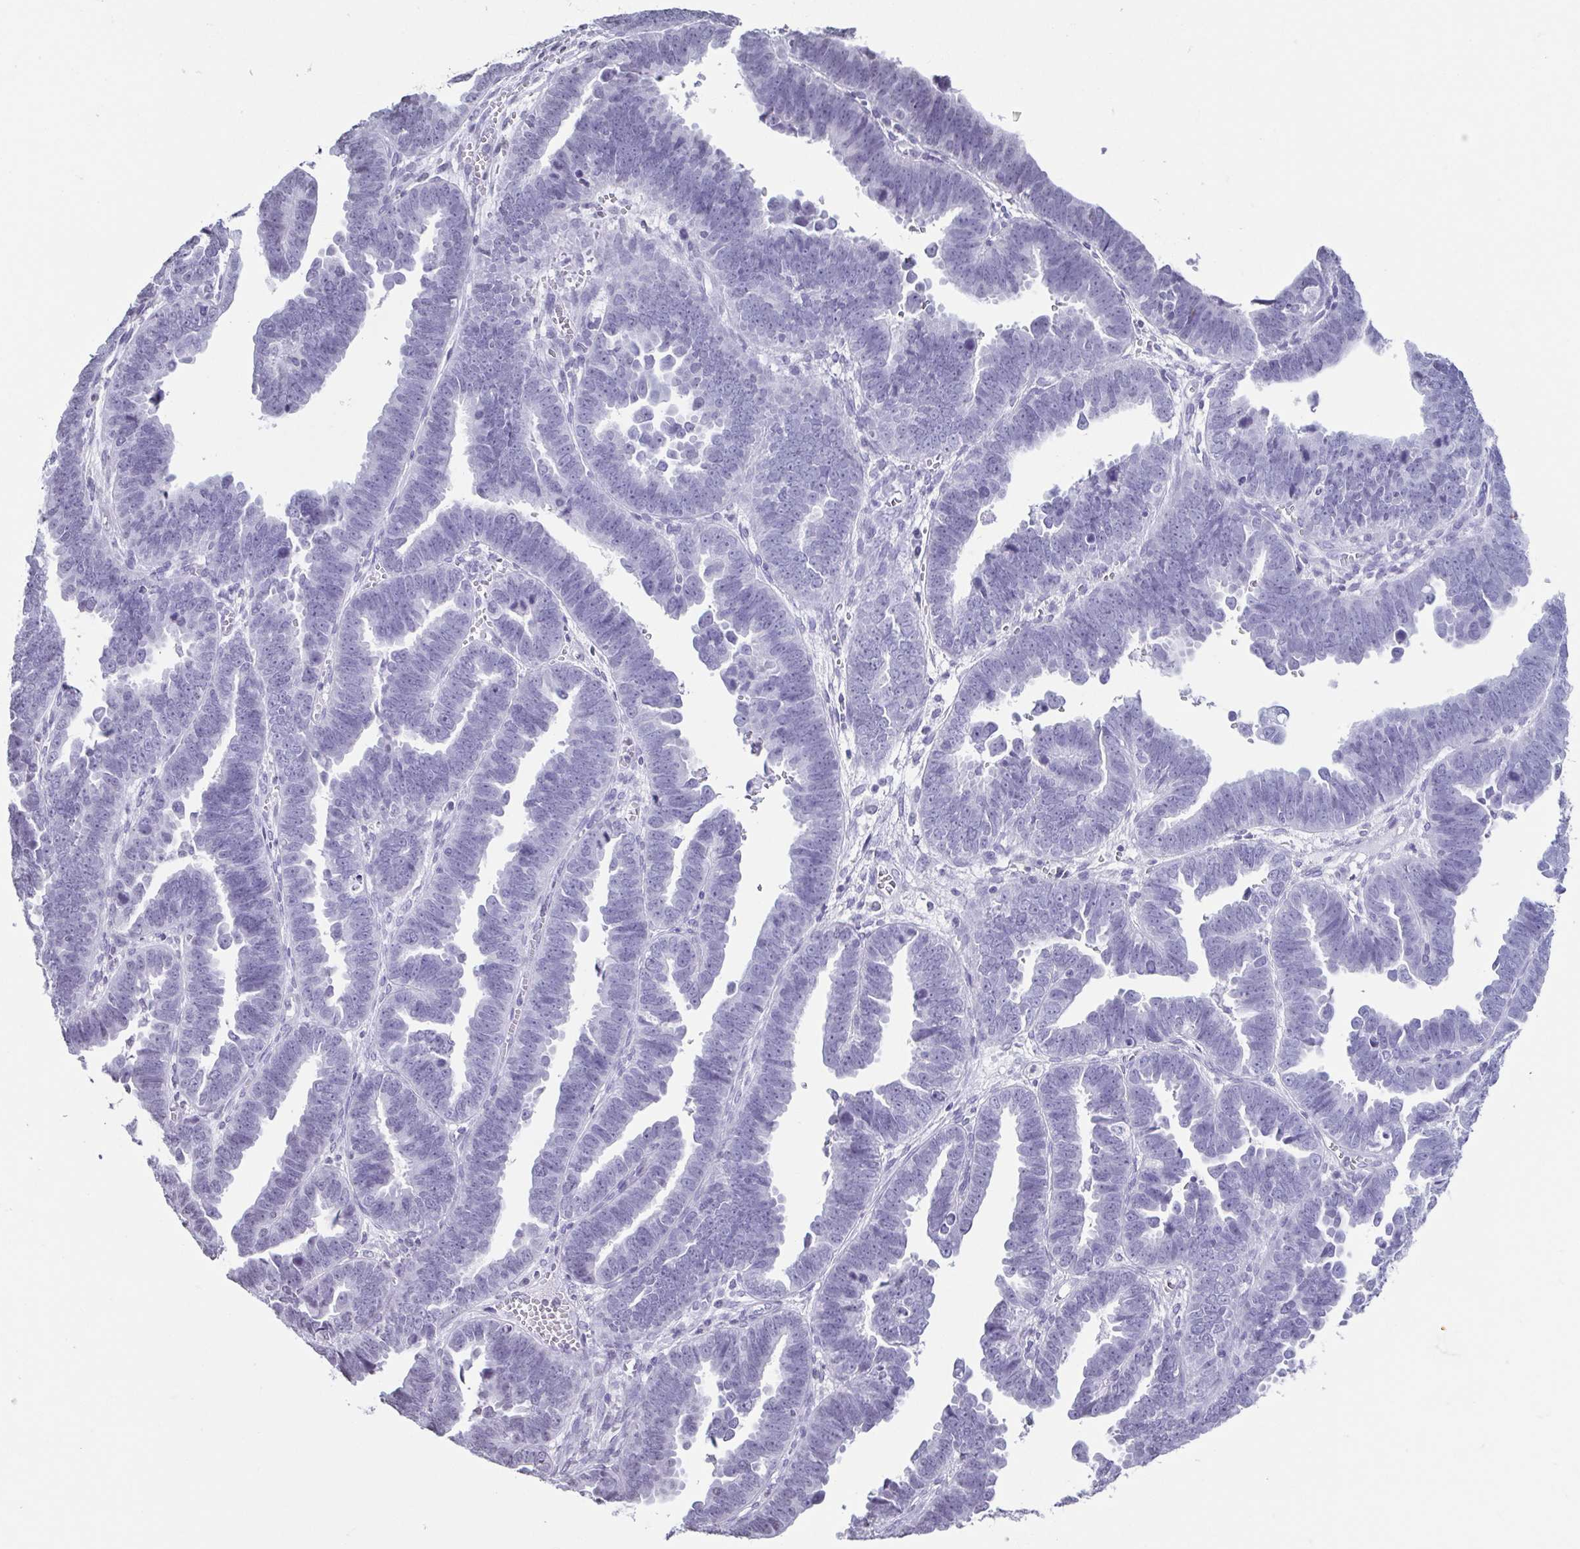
{"staining": {"intensity": "negative", "quantity": "none", "location": "none"}, "tissue": "endometrial cancer", "cell_type": "Tumor cells", "image_type": "cancer", "snomed": [{"axis": "morphology", "description": "Adenocarcinoma, NOS"}, {"axis": "topography", "description": "Endometrium"}], "caption": "Tumor cells are negative for brown protein staining in endometrial adenocarcinoma. The staining was performed using DAB to visualize the protein expression in brown, while the nuclei were stained in blue with hematoxylin (Magnification: 20x).", "gene": "VCY1B", "patient": {"sex": "female", "age": 75}}